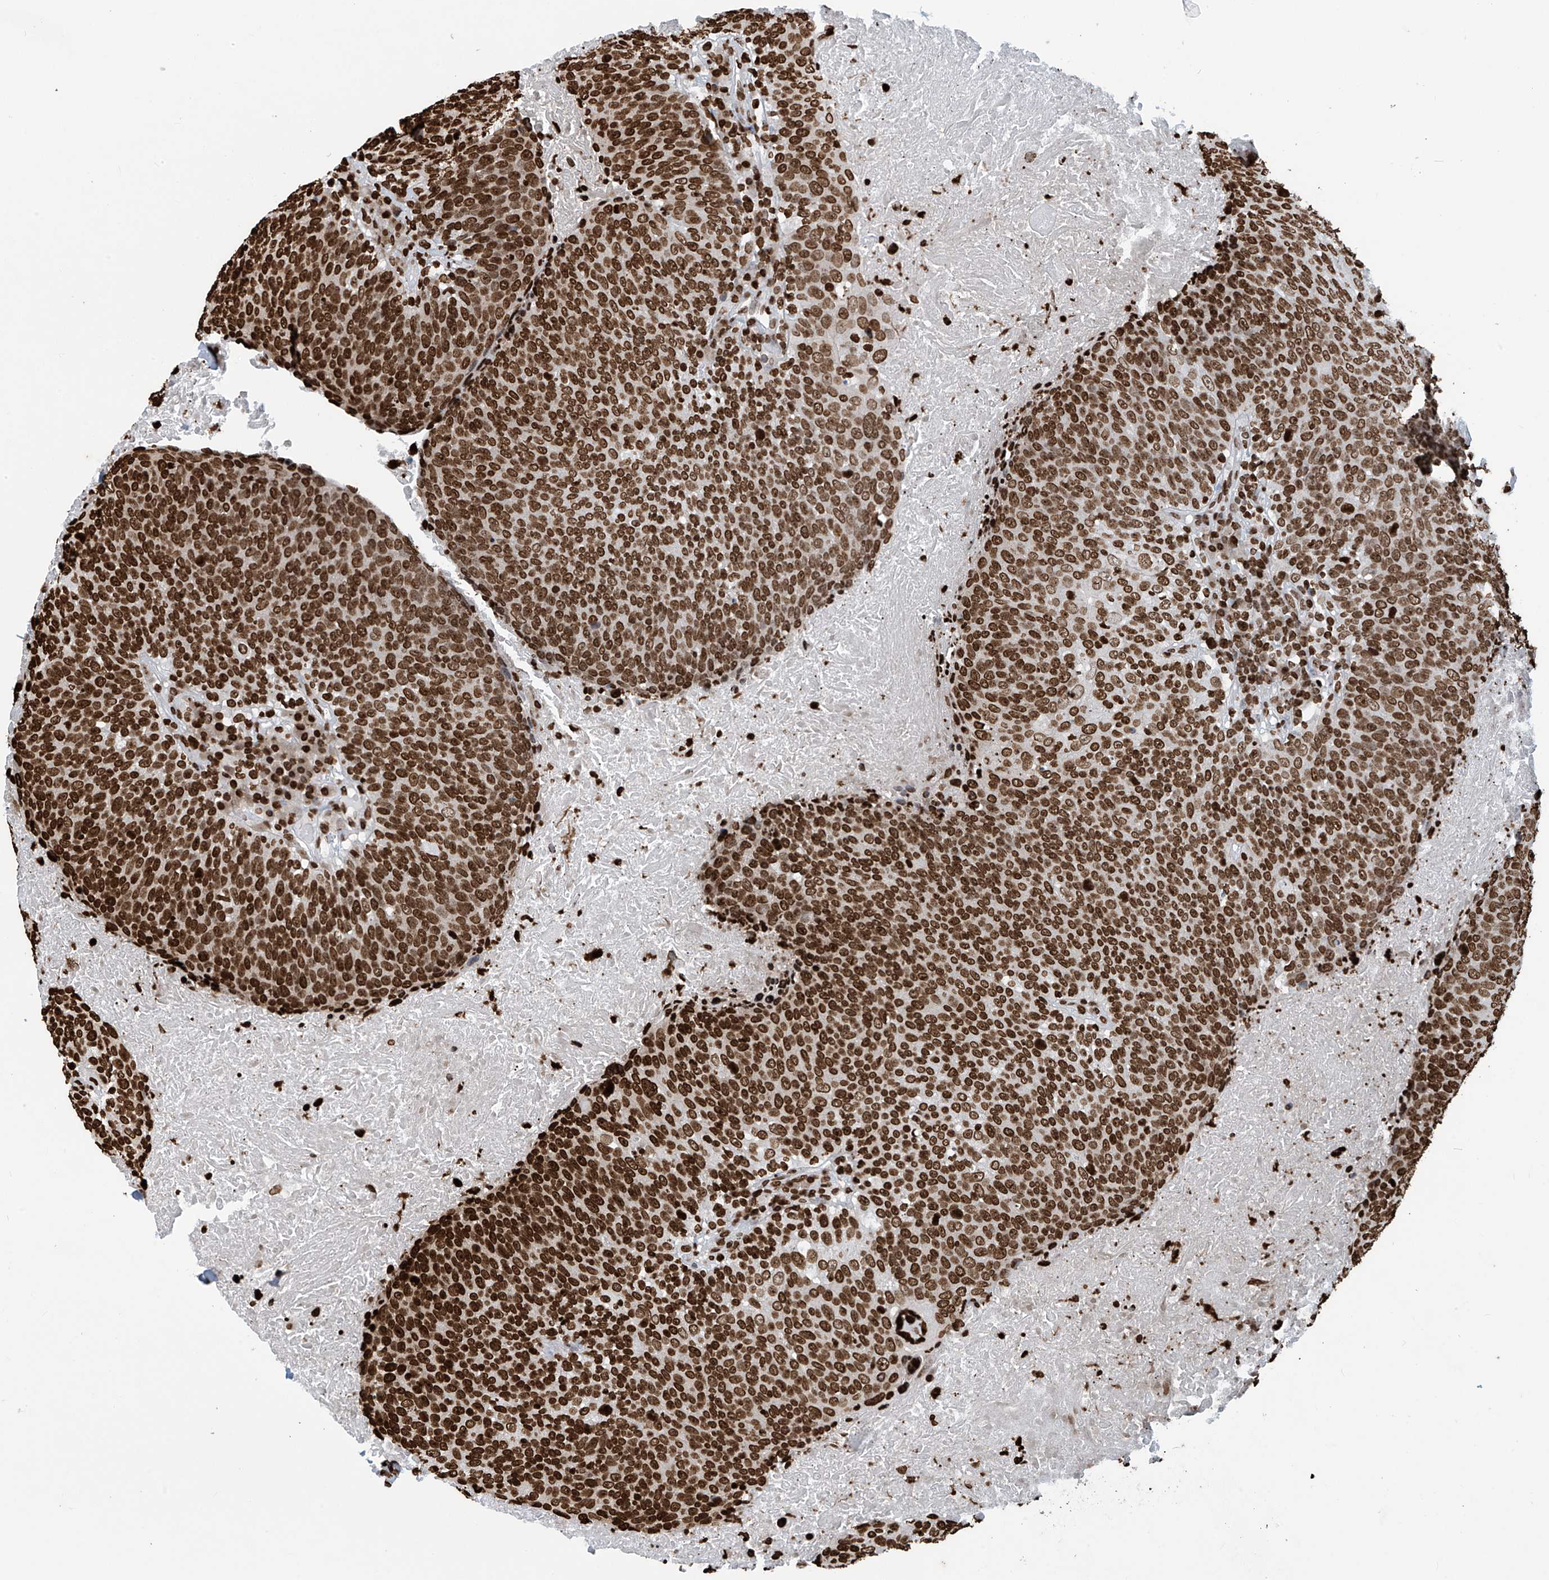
{"staining": {"intensity": "strong", "quantity": ">75%", "location": "nuclear"}, "tissue": "head and neck cancer", "cell_type": "Tumor cells", "image_type": "cancer", "snomed": [{"axis": "morphology", "description": "Squamous cell carcinoma, NOS"}, {"axis": "morphology", "description": "Squamous cell carcinoma, metastatic, NOS"}, {"axis": "topography", "description": "Lymph node"}, {"axis": "topography", "description": "Head-Neck"}], "caption": "An IHC histopathology image of neoplastic tissue is shown. Protein staining in brown highlights strong nuclear positivity in head and neck cancer (metastatic squamous cell carcinoma) within tumor cells.", "gene": "DPPA2", "patient": {"sex": "male", "age": 62}}